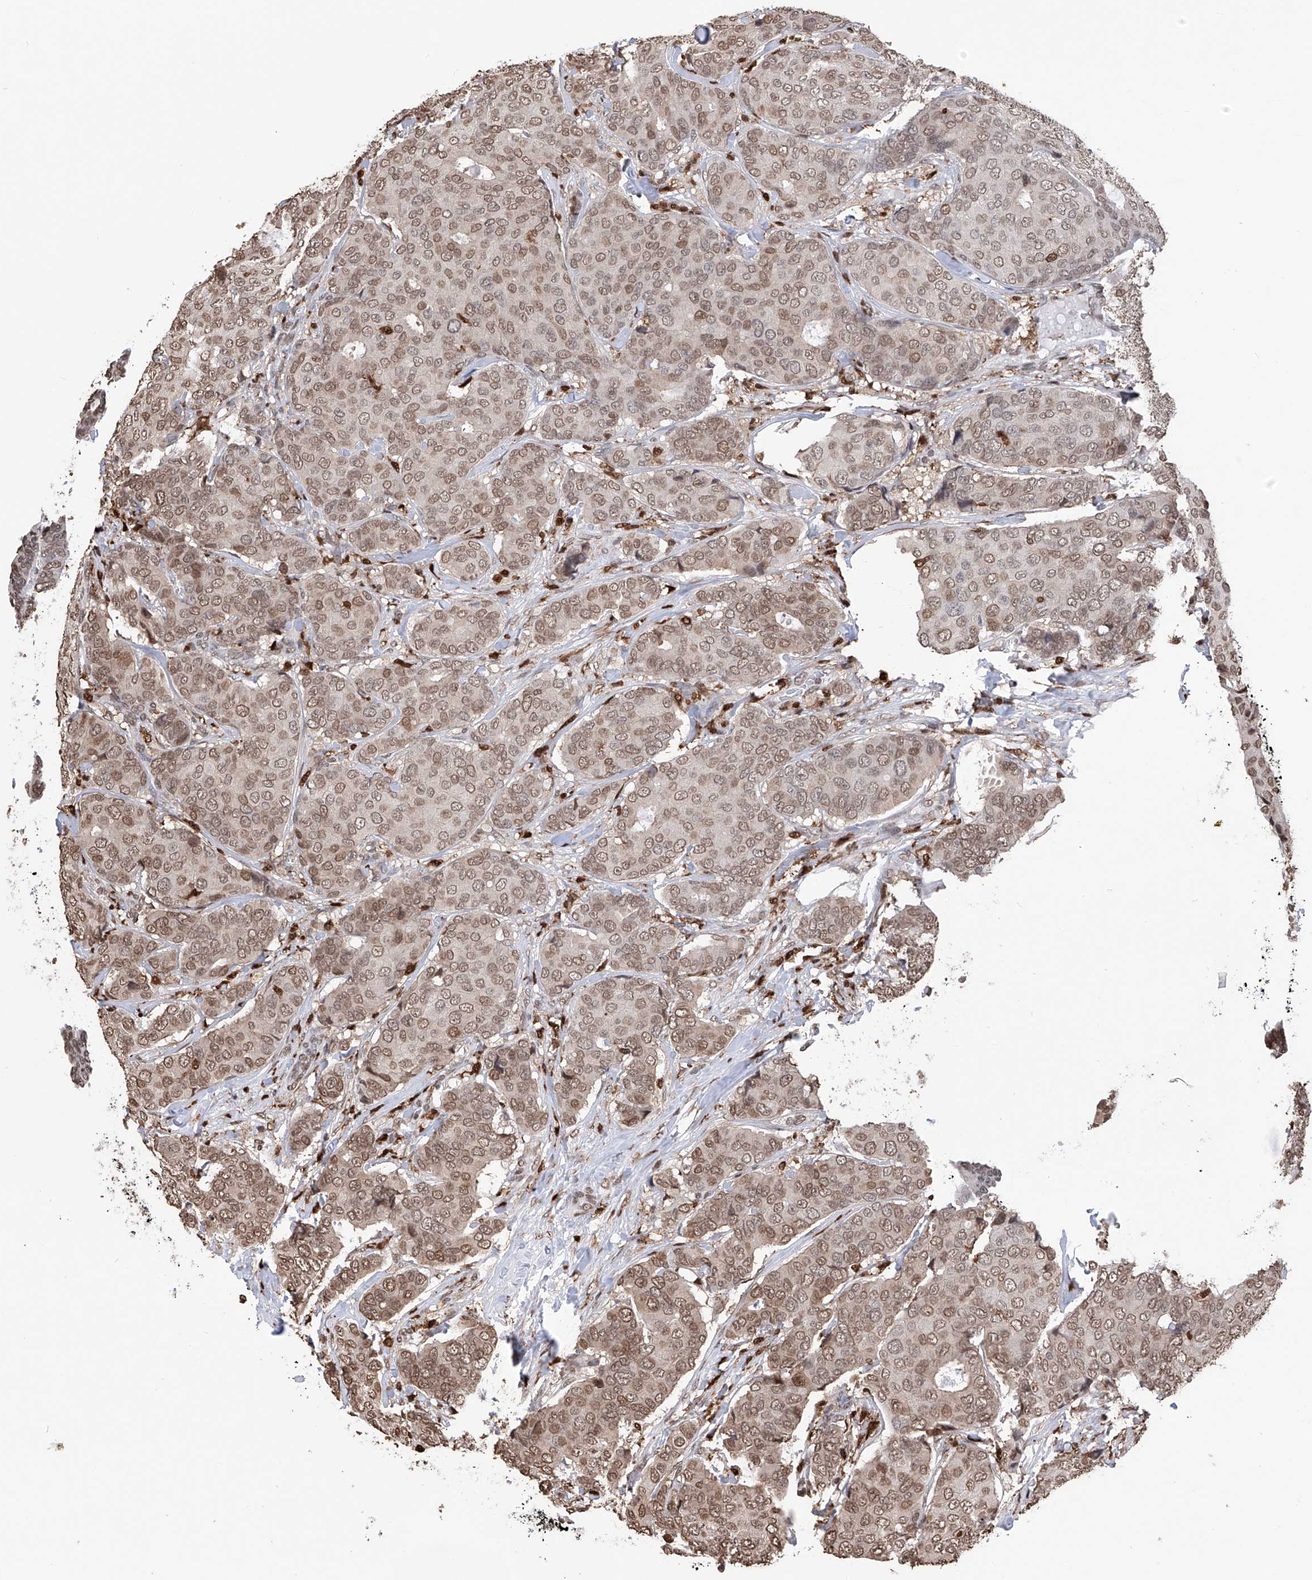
{"staining": {"intensity": "moderate", "quantity": ">75%", "location": "nuclear"}, "tissue": "breast cancer", "cell_type": "Tumor cells", "image_type": "cancer", "snomed": [{"axis": "morphology", "description": "Duct carcinoma"}, {"axis": "topography", "description": "Breast"}], "caption": "Immunohistochemistry (IHC) (DAB (3,3'-diaminobenzidine)) staining of breast cancer displays moderate nuclear protein positivity in approximately >75% of tumor cells. Nuclei are stained in blue.", "gene": "CFAP410", "patient": {"sex": "female", "age": 75}}